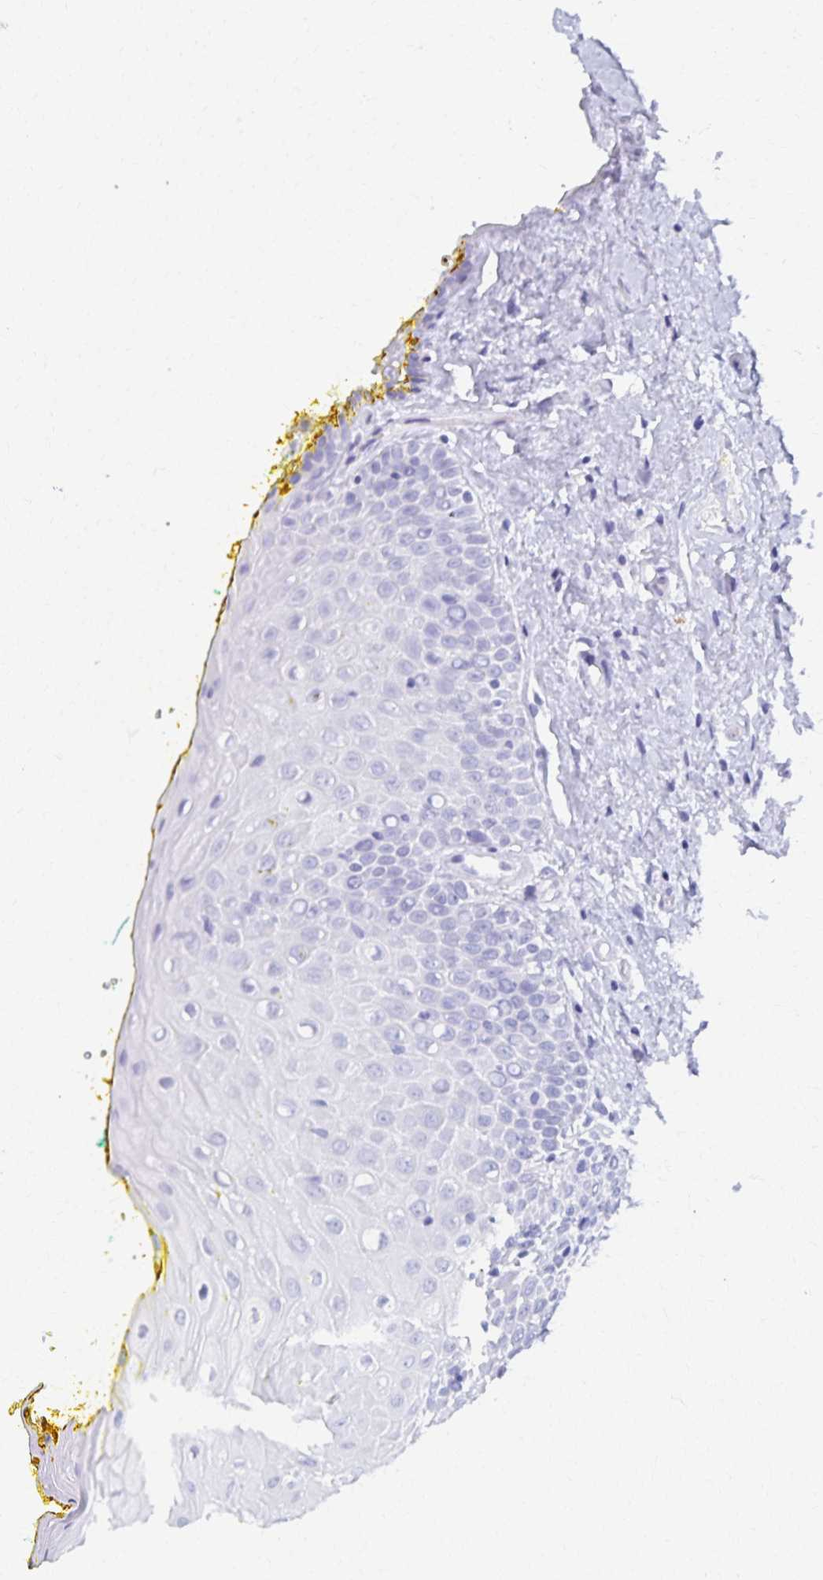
{"staining": {"intensity": "negative", "quantity": "none", "location": "none"}, "tissue": "oral mucosa", "cell_type": "Squamous epithelial cells", "image_type": "normal", "snomed": [{"axis": "morphology", "description": "Normal tissue, NOS"}, {"axis": "morphology", "description": "Squamous cell carcinoma, NOS"}, {"axis": "topography", "description": "Oral tissue"}, {"axis": "topography", "description": "Head-Neck"}], "caption": "The immunohistochemistry image has no significant staining in squamous epithelial cells of oral mucosa.", "gene": "C2orf50", "patient": {"sex": "female", "age": 70}}